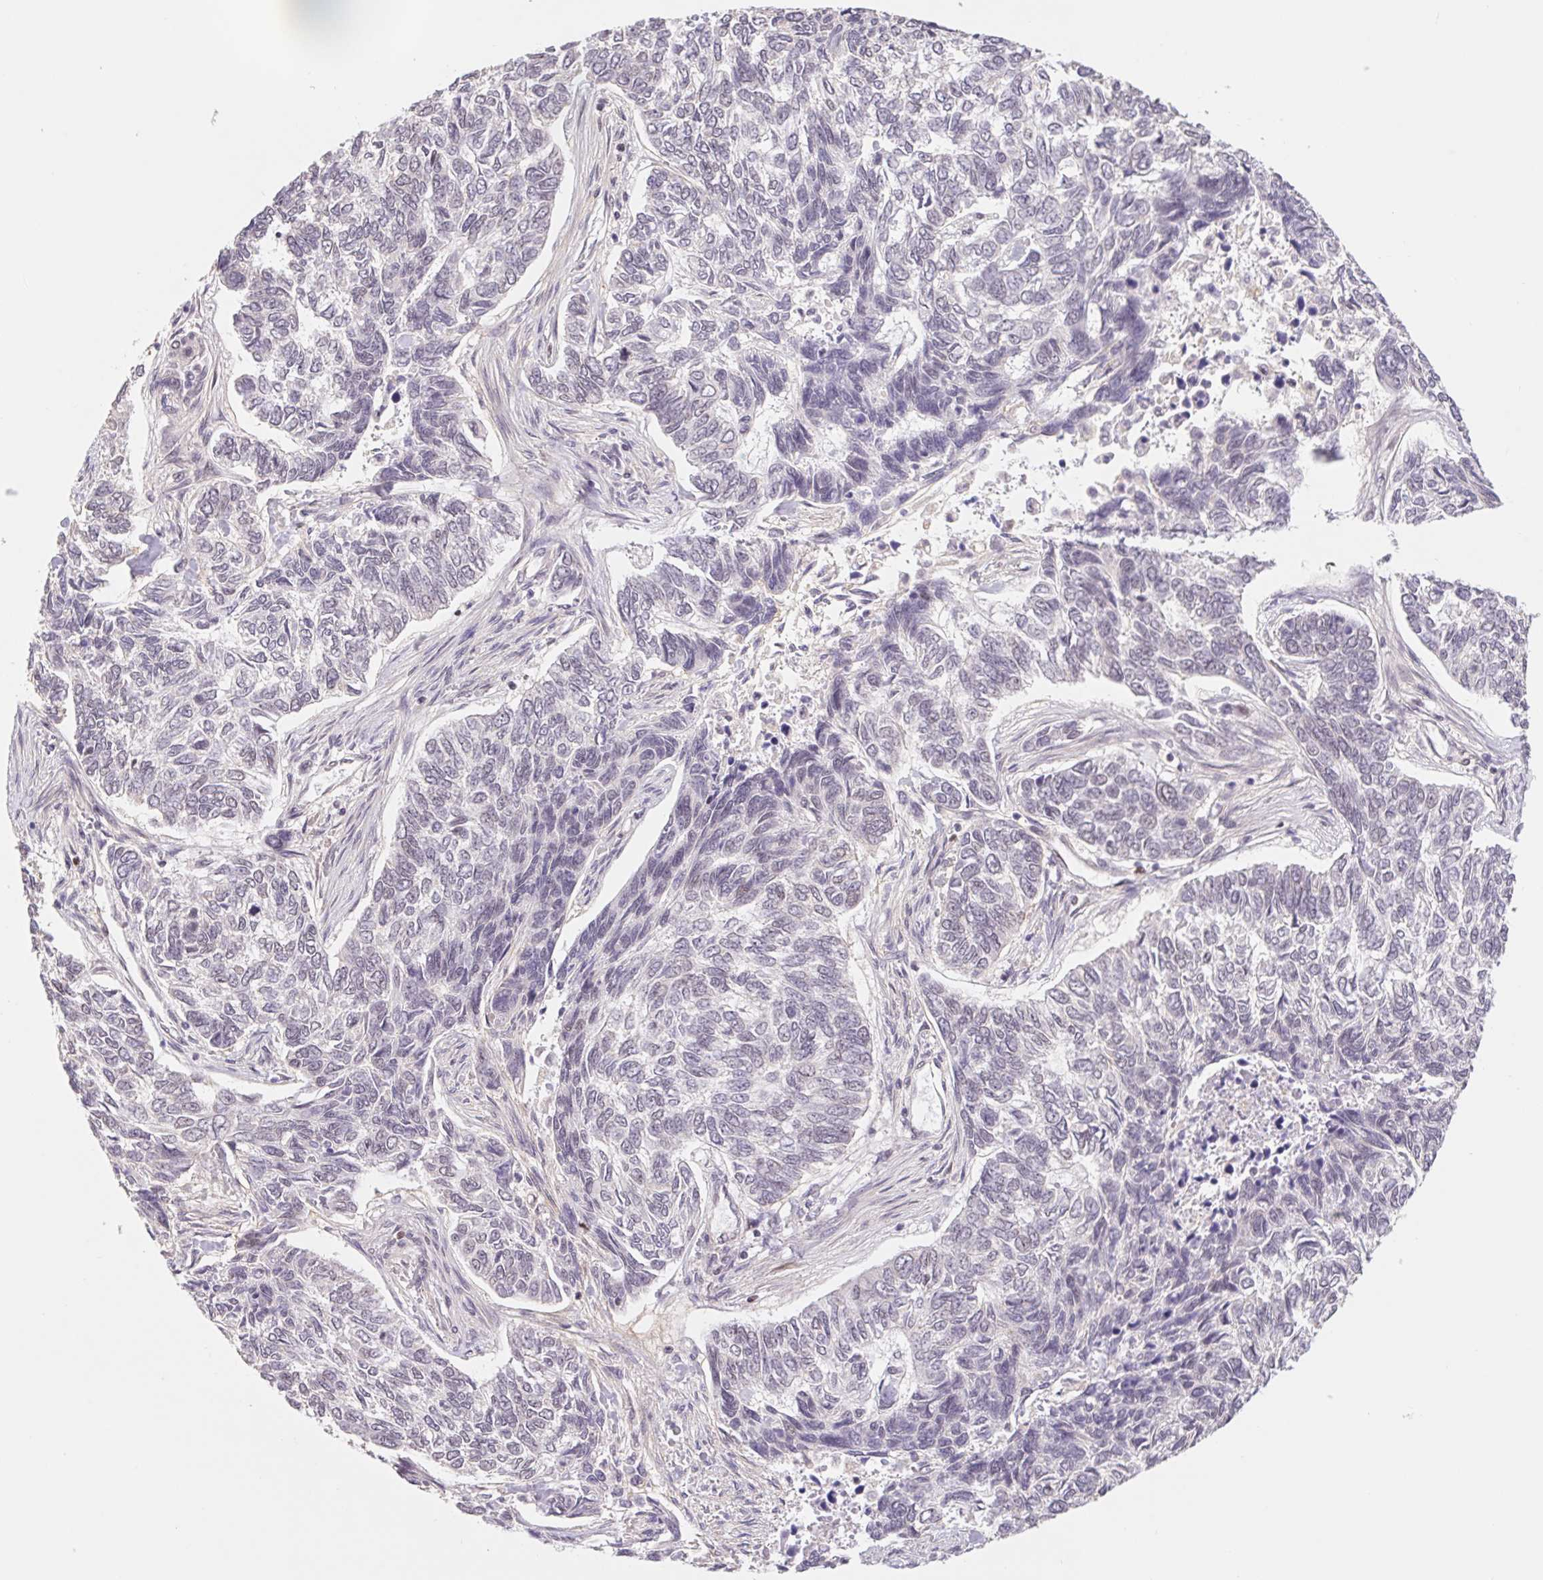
{"staining": {"intensity": "negative", "quantity": "none", "location": "none"}, "tissue": "skin cancer", "cell_type": "Tumor cells", "image_type": "cancer", "snomed": [{"axis": "morphology", "description": "Basal cell carcinoma"}, {"axis": "topography", "description": "Skin"}], "caption": "High power microscopy micrograph of an immunohistochemistry image of skin cancer, revealing no significant positivity in tumor cells.", "gene": "TRERF1", "patient": {"sex": "female", "age": 65}}